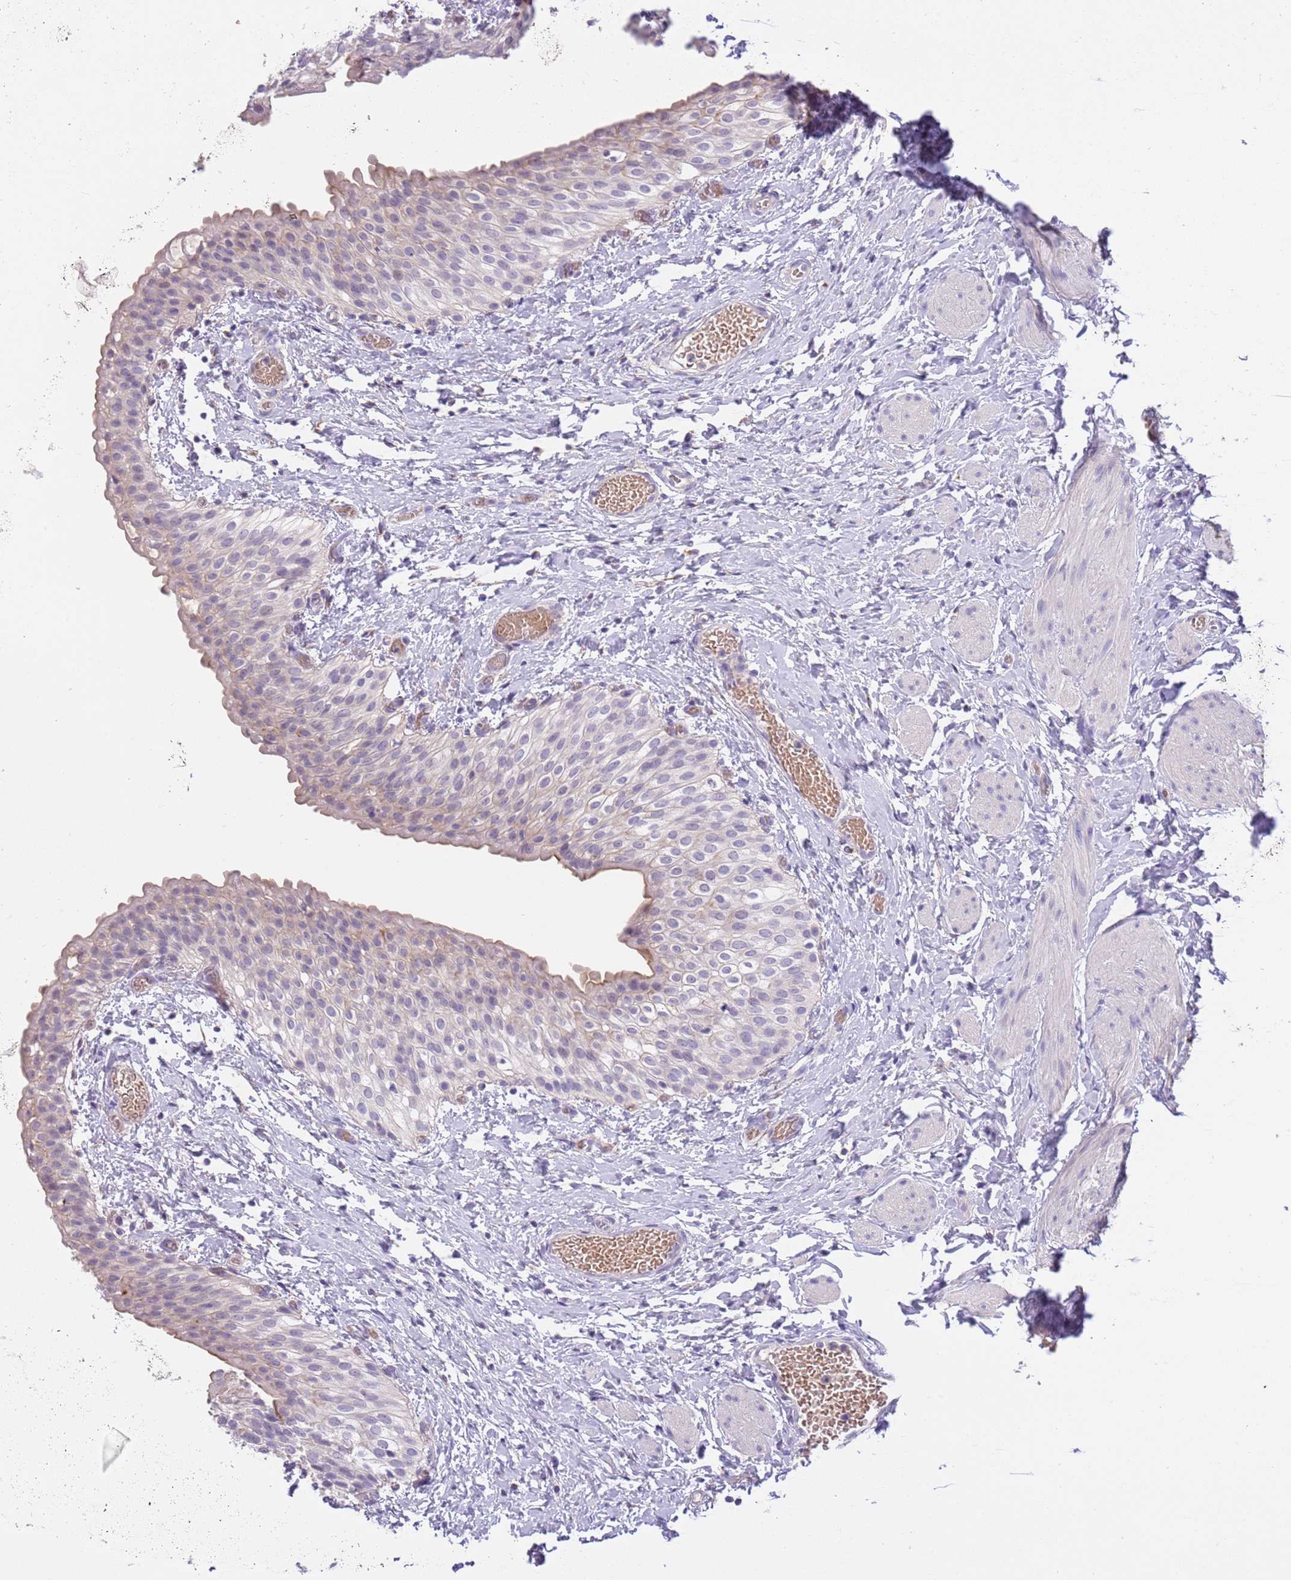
{"staining": {"intensity": "negative", "quantity": "none", "location": "none"}, "tissue": "urinary bladder", "cell_type": "Urothelial cells", "image_type": "normal", "snomed": [{"axis": "morphology", "description": "Normal tissue, NOS"}, {"axis": "topography", "description": "Urinary bladder"}], "caption": "IHC image of unremarkable urinary bladder: human urinary bladder stained with DAB reveals no significant protein positivity in urothelial cells.", "gene": "CFAP73", "patient": {"sex": "male", "age": 1}}